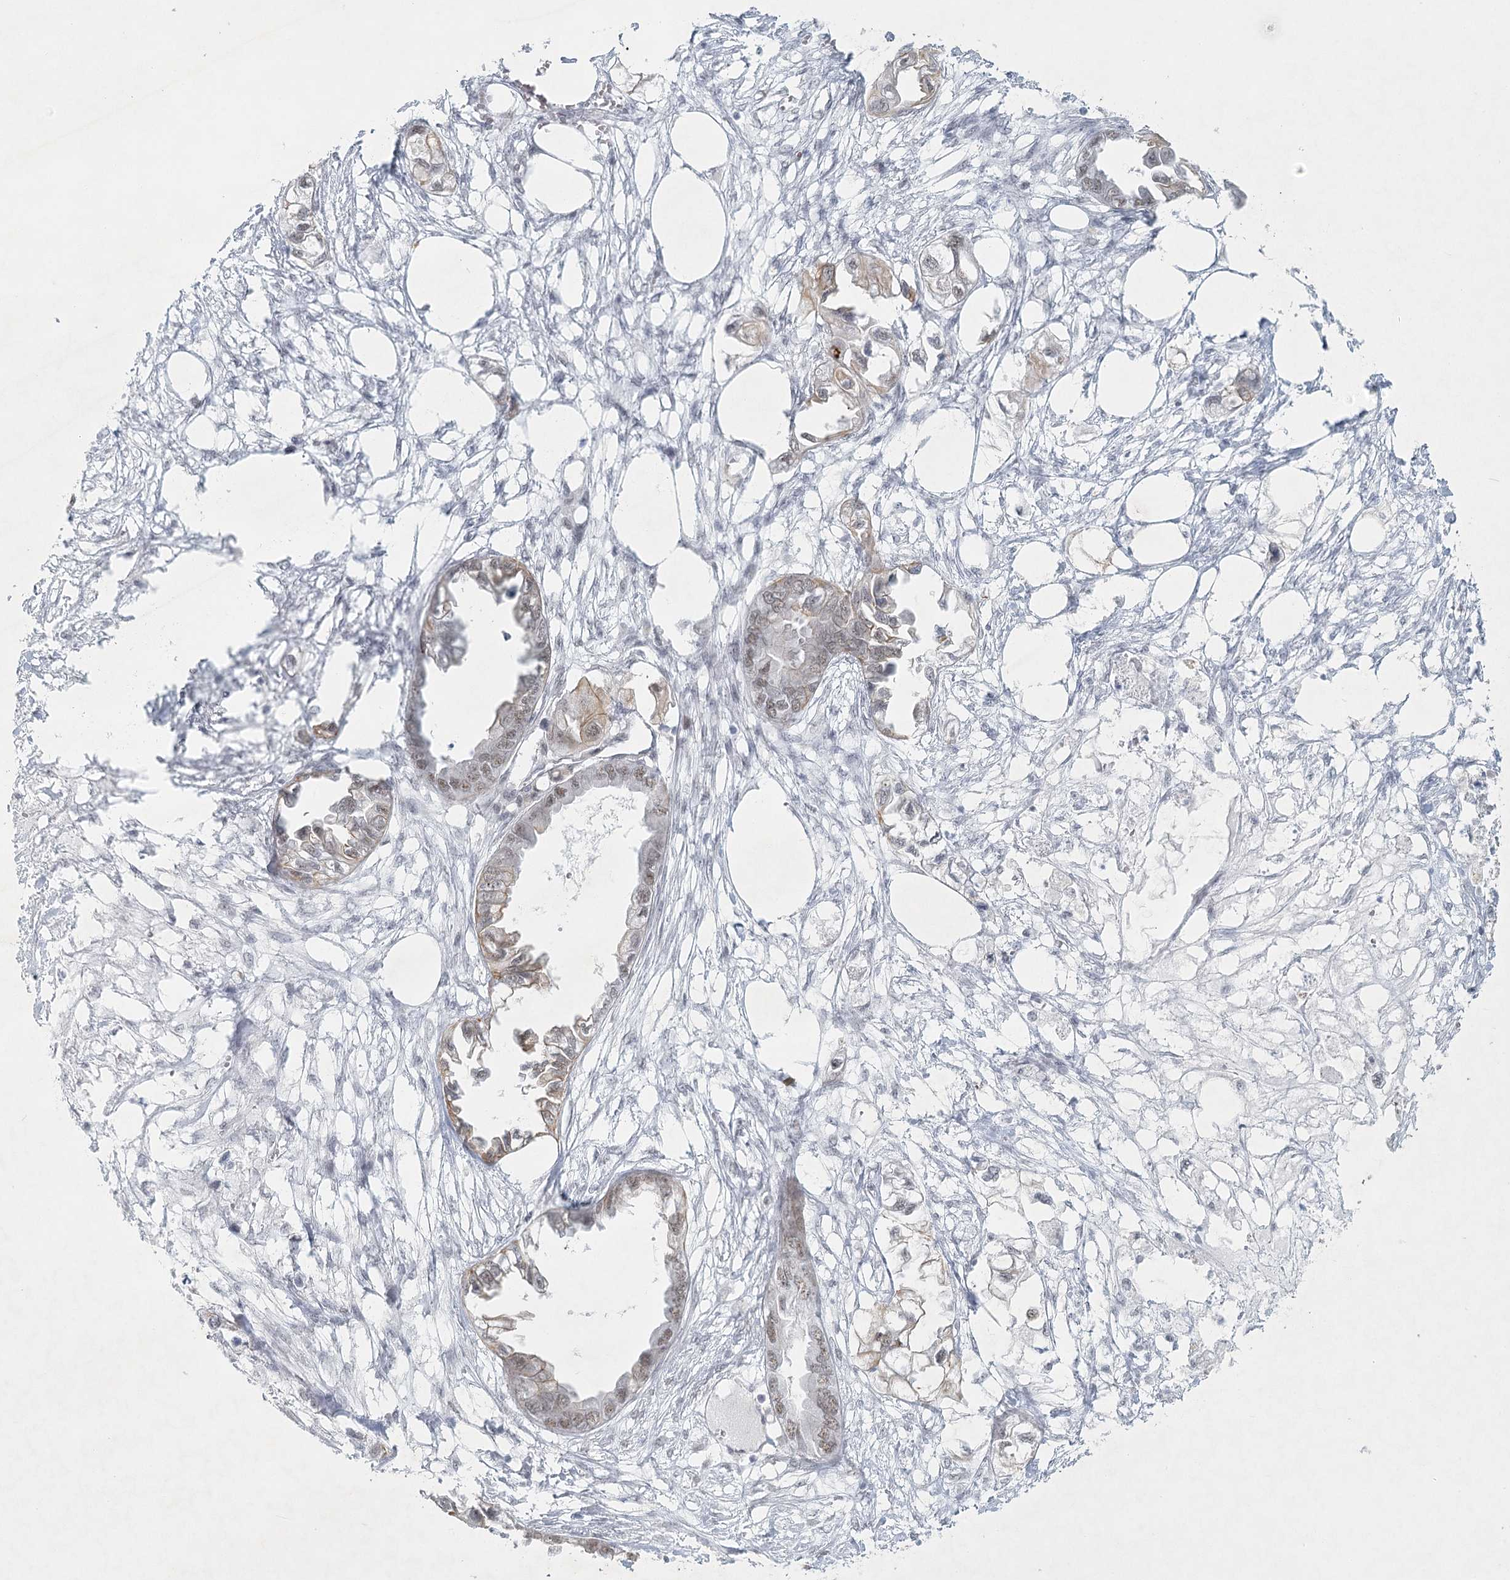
{"staining": {"intensity": "weak", "quantity": "25%-75%", "location": "cytoplasmic/membranous,nuclear"}, "tissue": "endometrial cancer", "cell_type": "Tumor cells", "image_type": "cancer", "snomed": [{"axis": "morphology", "description": "Adenocarcinoma, NOS"}, {"axis": "morphology", "description": "Adenocarcinoma, metastatic, NOS"}, {"axis": "topography", "description": "Adipose tissue"}, {"axis": "topography", "description": "Endometrium"}], "caption": "High-power microscopy captured an IHC image of endometrial metastatic adenocarcinoma, revealing weak cytoplasmic/membranous and nuclear positivity in about 25%-75% of tumor cells.", "gene": "U2SURP", "patient": {"sex": "female", "age": 67}}